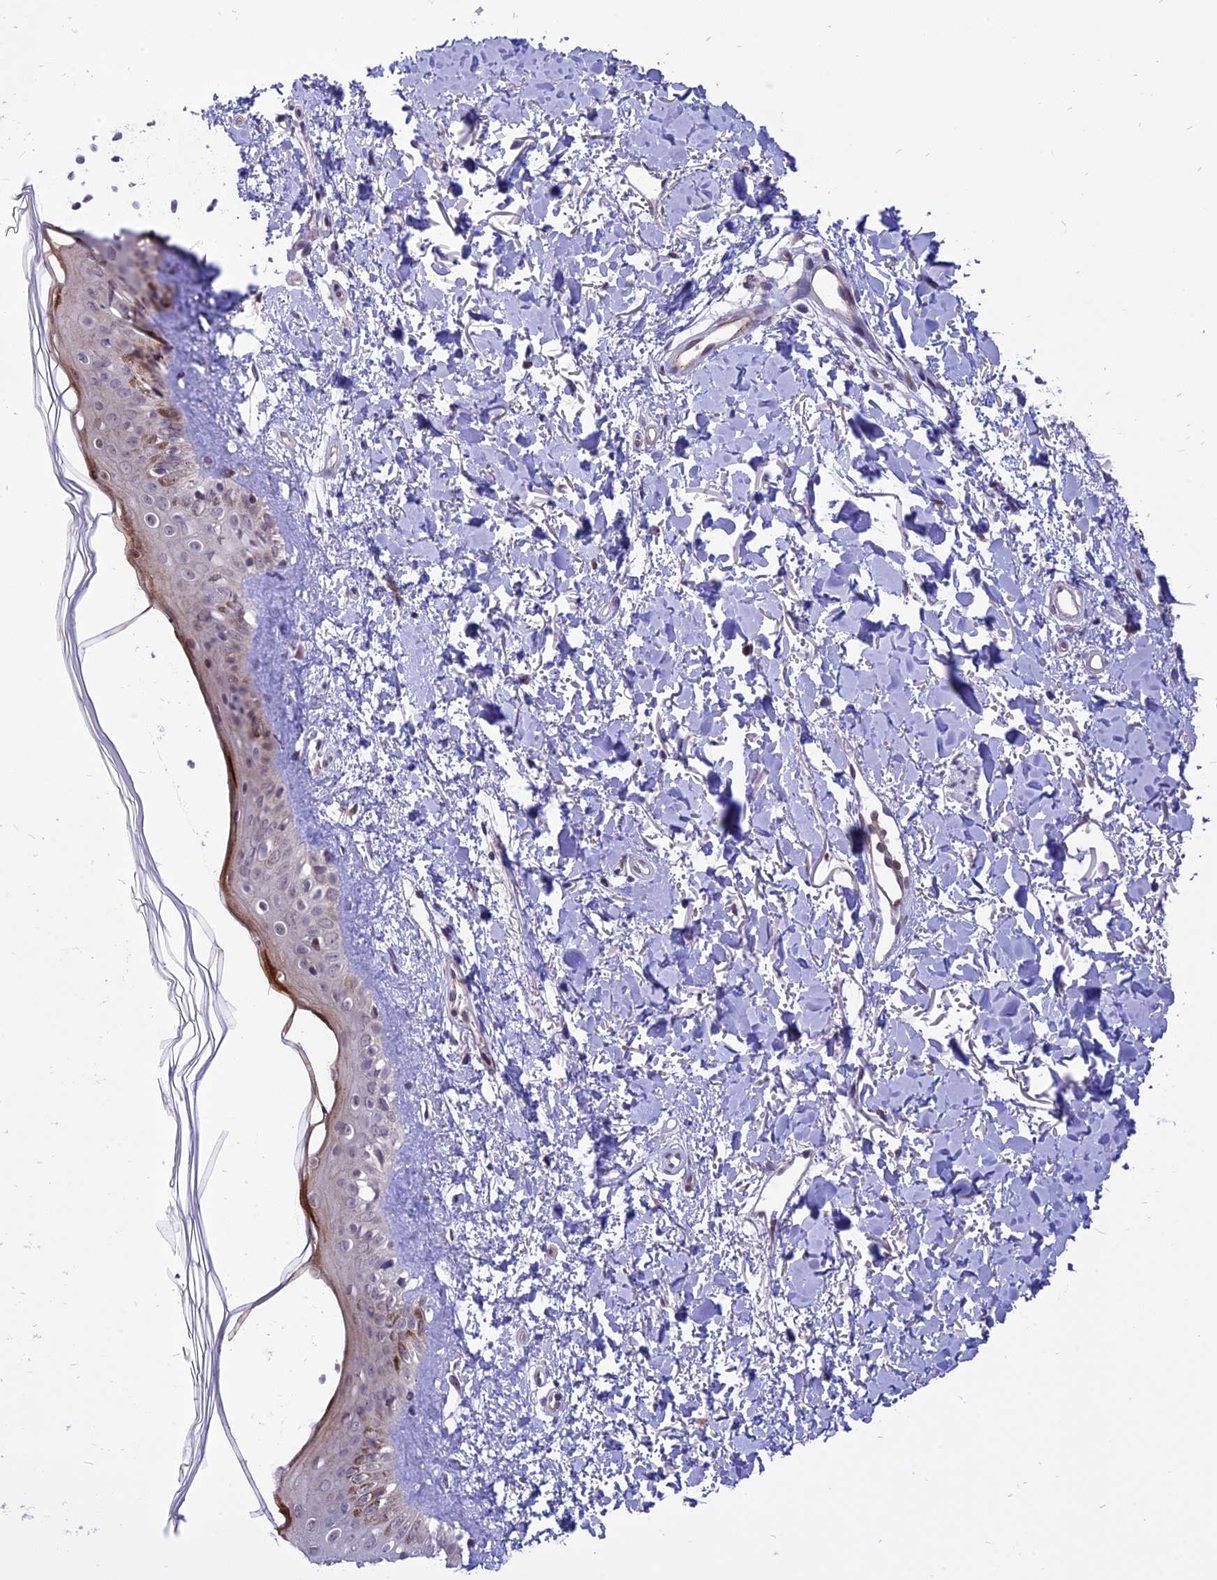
{"staining": {"intensity": "moderate", "quantity": ">75%", "location": "cytoplasmic/membranous"}, "tissue": "skin", "cell_type": "Fibroblasts", "image_type": "normal", "snomed": [{"axis": "morphology", "description": "Normal tissue, NOS"}, {"axis": "topography", "description": "Skin"}], "caption": "High-magnification brightfield microscopy of normal skin stained with DAB (brown) and counterstained with hematoxylin (blue). fibroblasts exhibit moderate cytoplasmic/membranous staining is present in about>75% of cells.", "gene": "ZNF837", "patient": {"sex": "female", "age": 58}}